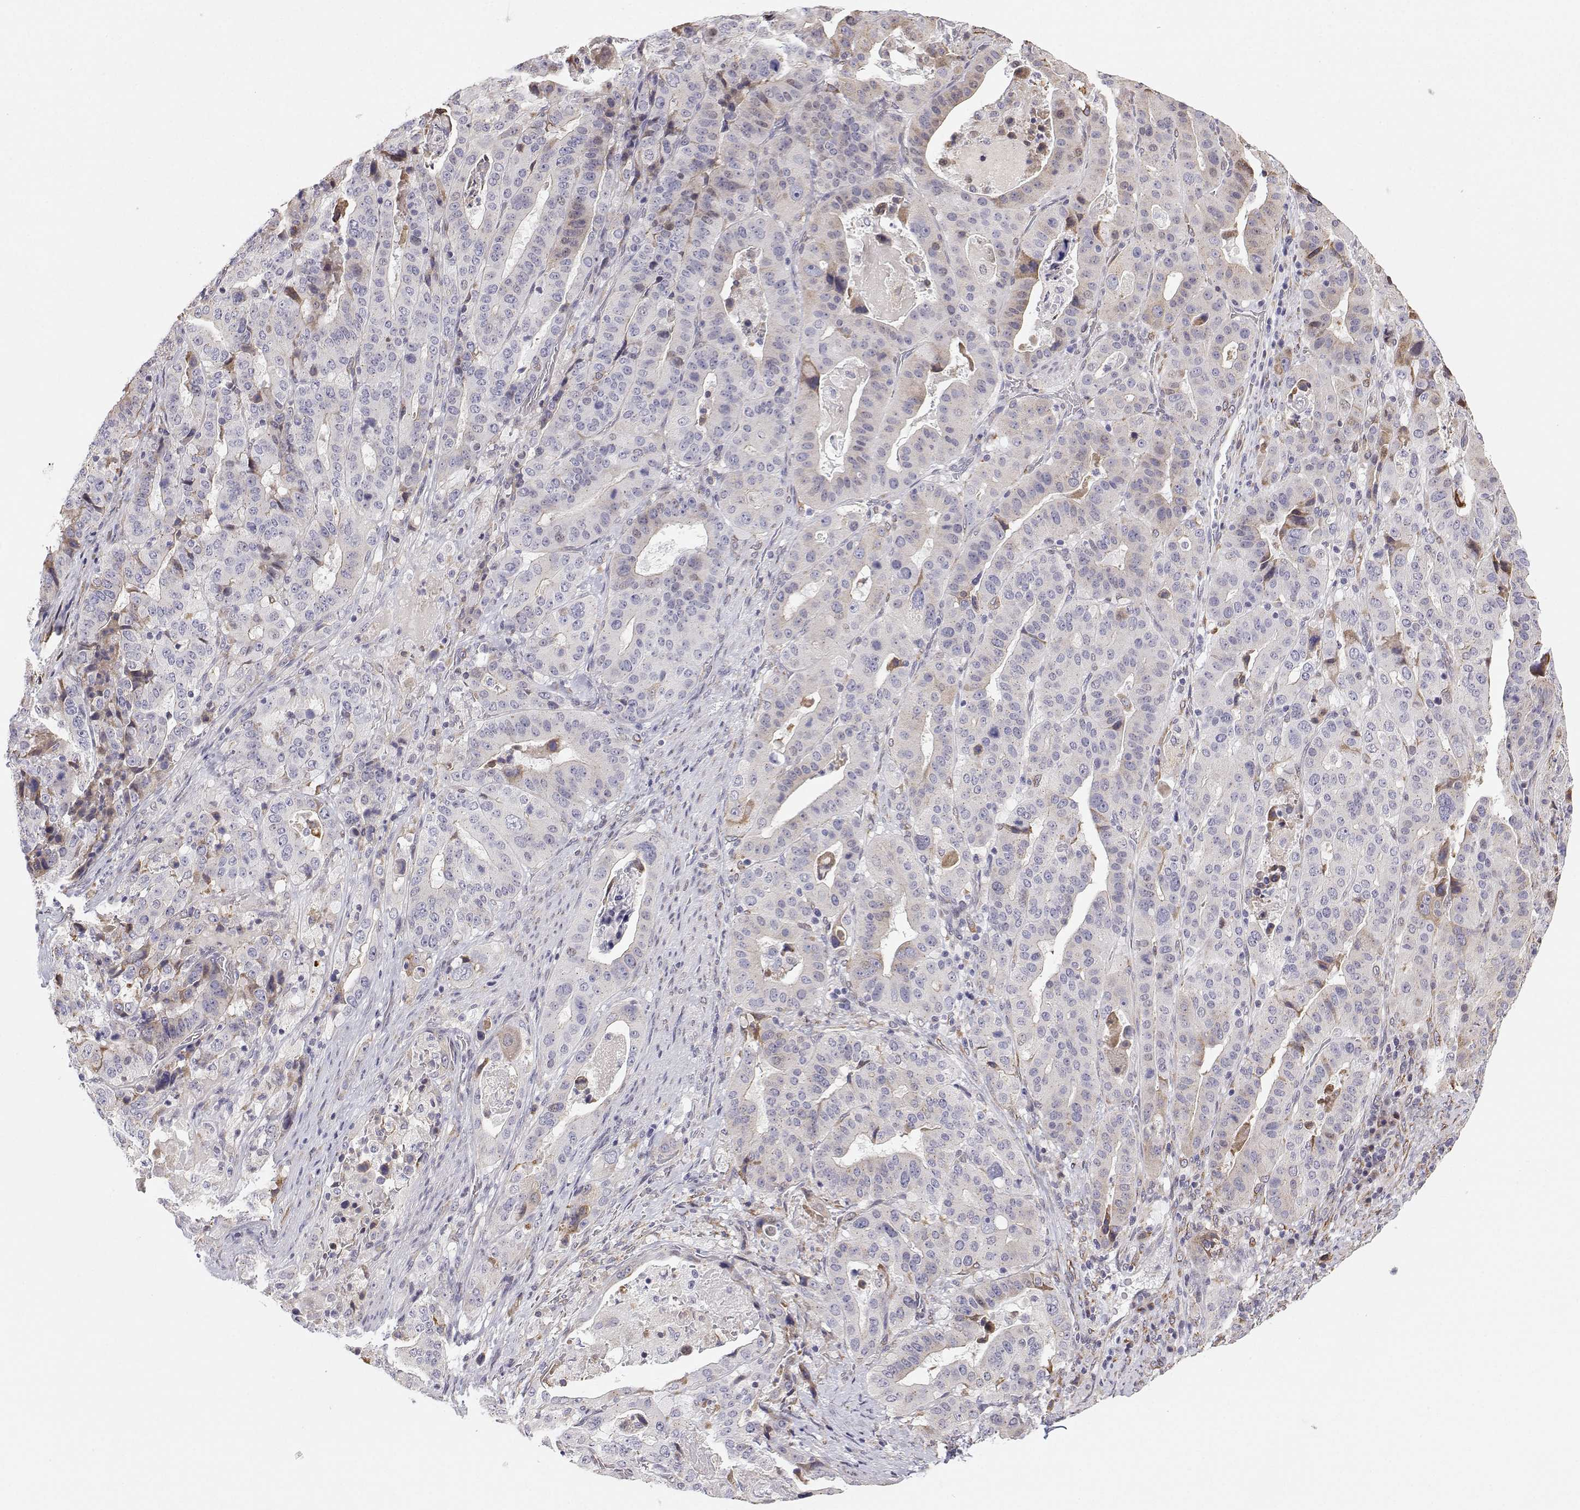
{"staining": {"intensity": "negative", "quantity": "none", "location": "none"}, "tissue": "stomach cancer", "cell_type": "Tumor cells", "image_type": "cancer", "snomed": [{"axis": "morphology", "description": "Adenocarcinoma, NOS"}, {"axis": "topography", "description": "Stomach"}], "caption": "Tumor cells are negative for brown protein staining in stomach cancer (adenocarcinoma). (Brightfield microscopy of DAB (3,3'-diaminobenzidine) IHC at high magnification).", "gene": "STARD13", "patient": {"sex": "male", "age": 48}}